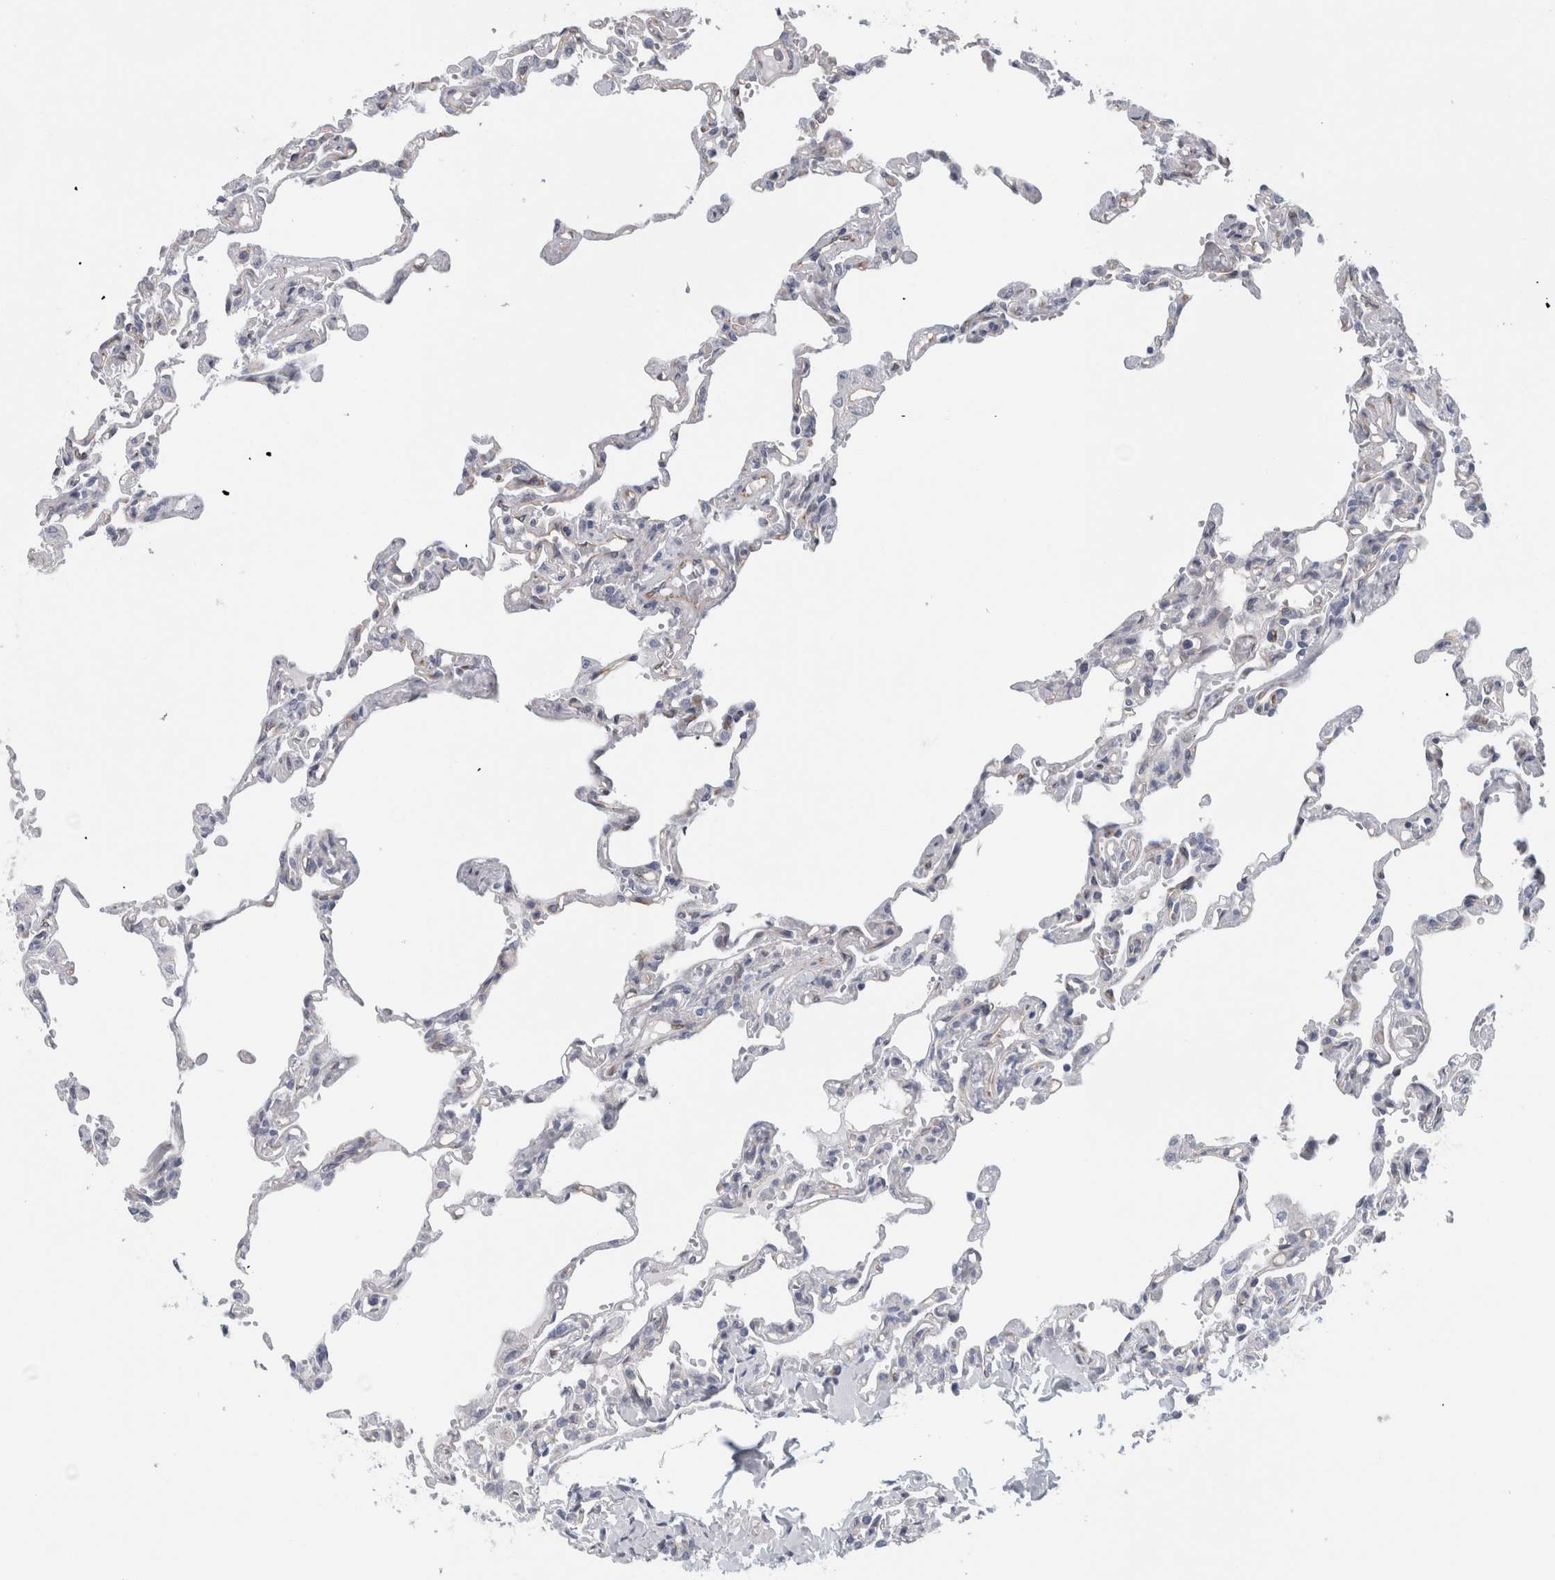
{"staining": {"intensity": "weak", "quantity": "<25%", "location": "cytoplasmic/membranous"}, "tissue": "lung", "cell_type": "Alveolar cells", "image_type": "normal", "snomed": [{"axis": "morphology", "description": "Normal tissue, NOS"}, {"axis": "topography", "description": "Lung"}], "caption": "Alveolar cells are negative for protein expression in benign human lung. (Stains: DAB (3,3'-diaminobenzidine) immunohistochemistry (IHC) with hematoxylin counter stain, Microscopy: brightfield microscopy at high magnification).", "gene": "B3GNT3", "patient": {"sex": "male", "age": 21}}